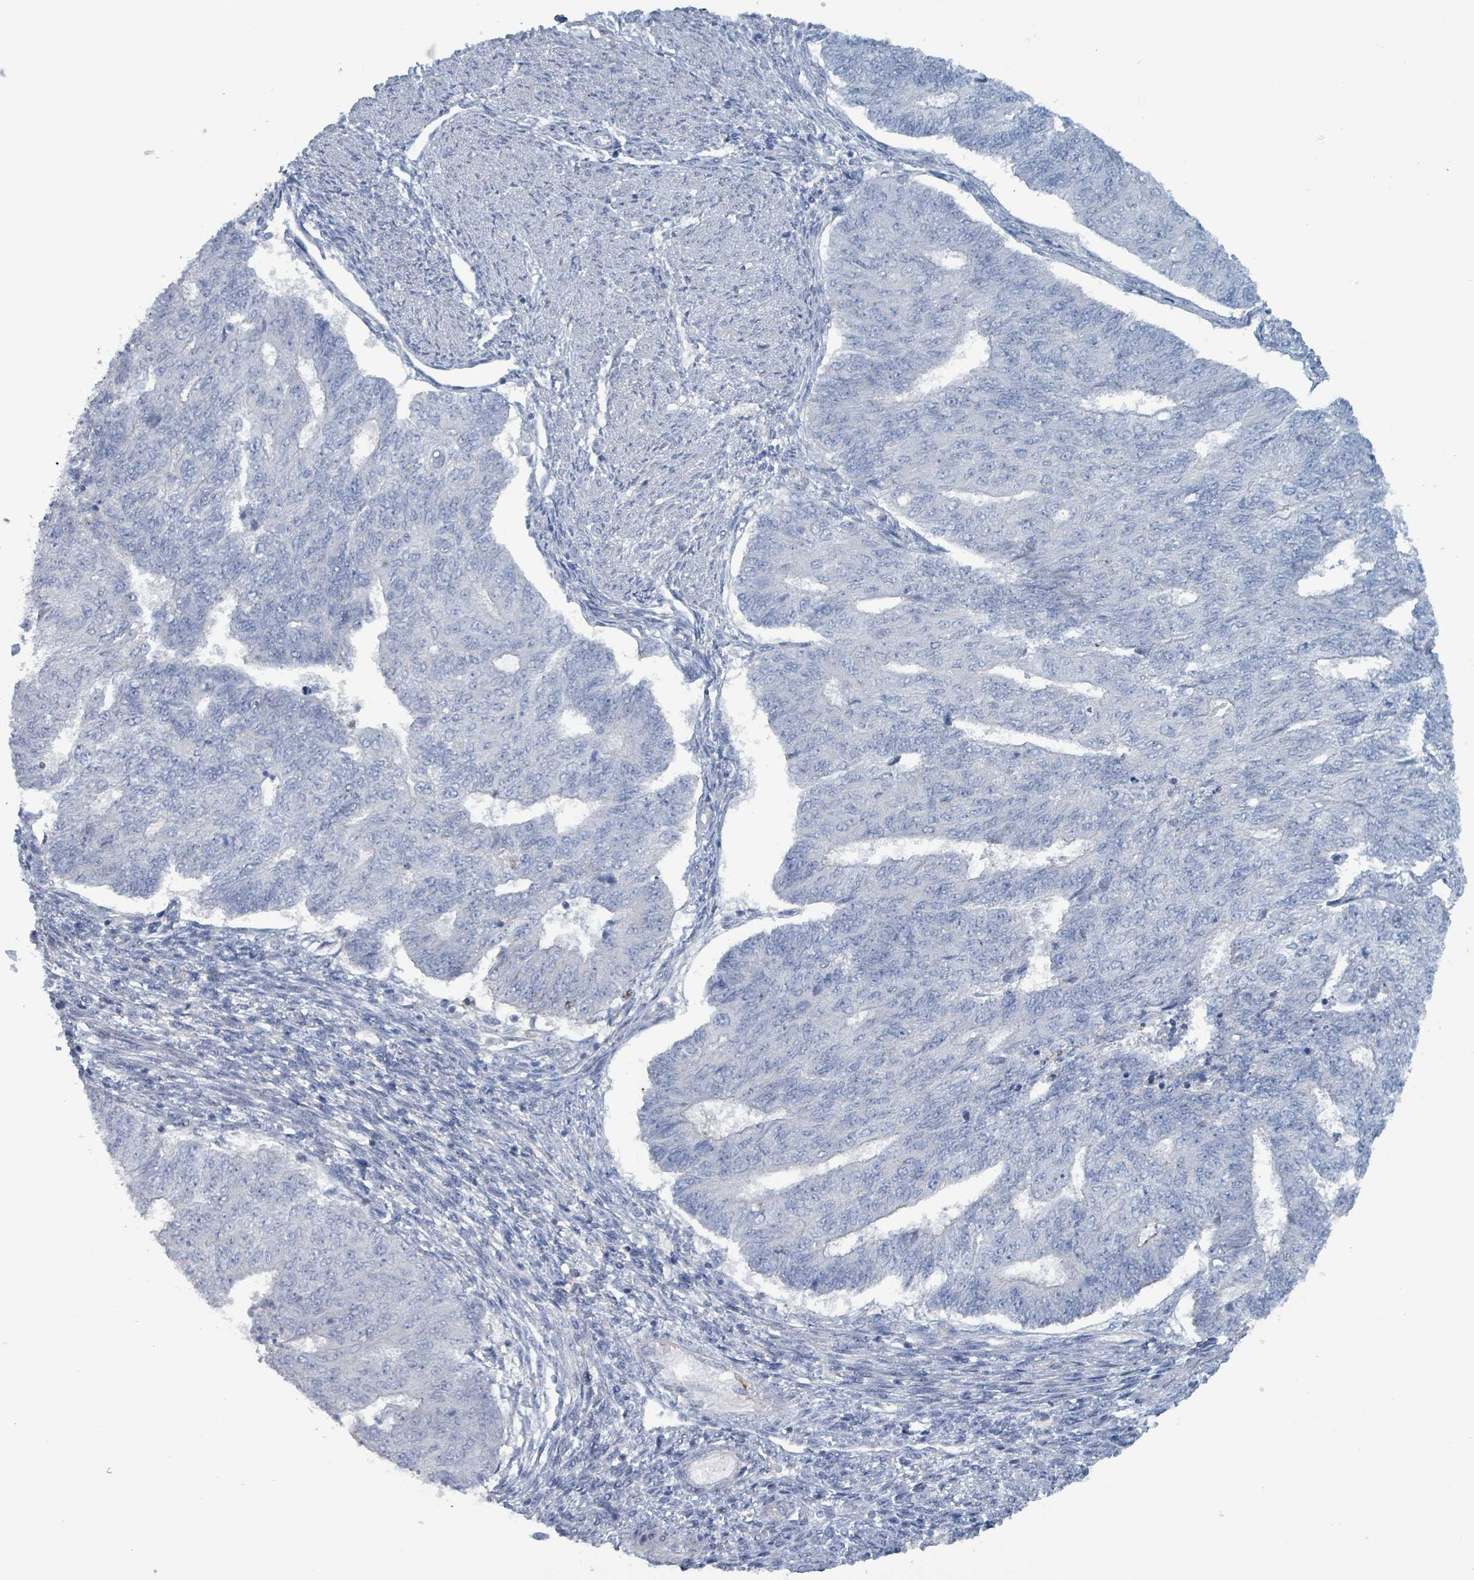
{"staining": {"intensity": "negative", "quantity": "none", "location": "none"}, "tissue": "endometrial cancer", "cell_type": "Tumor cells", "image_type": "cancer", "snomed": [{"axis": "morphology", "description": "Adenocarcinoma, NOS"}, {"axis": "topography", "description": "Endometrium"}], "caption": "Protein analysis of endometrial cancer (adenocarcinoma) reveals no significant expression in tumor cells. (IHC, brightfield microscopy, high magnification).", "gene": "TAAR5", "patient": {"sex": "female", "age": 32}}